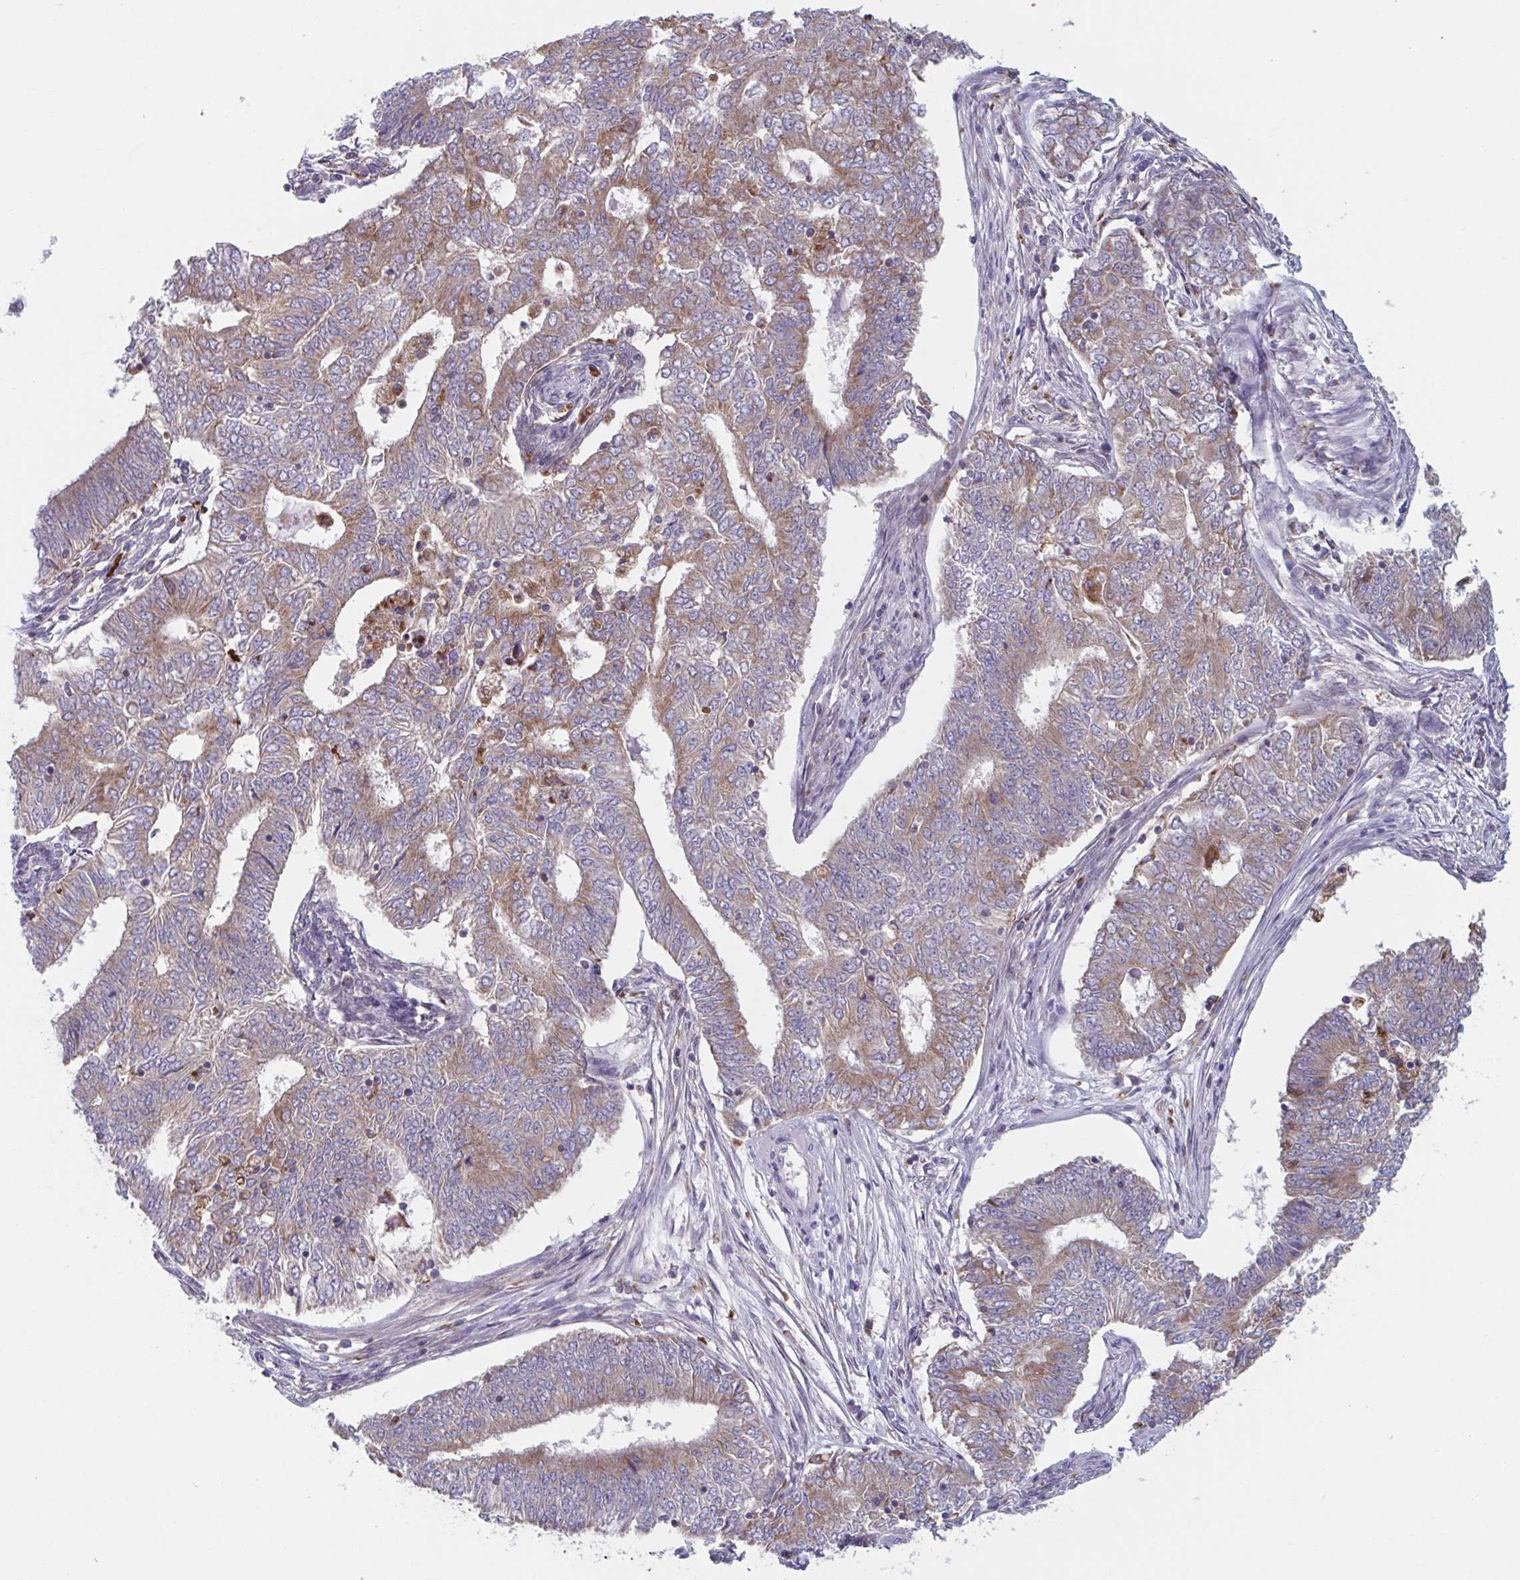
{"staining": {"intensity": "moderate", "quantity": ">75%", "location": "cytoplasmic/membranous"}, "tissue": "endometrial cancer", "cell_type": "Tumor cells", "image_type": "cancer", "snomed": [{"axis": "morphology", "description": "Adenocarcinoma, NOS"}, {"axis": "topography", "description": "Endometrium"}], "caption": "Tumor cells display moderate cytoplasmic/membranous staining in about >75% of cells in adenocarcinoma (endometrial). Using DAB (brown) and hematoxylin (blue) stains, captured at high magnification using brightfield microscopy.", "gene": "NIPSNAP1", "patient": {"sex": "female", "age": 62}}